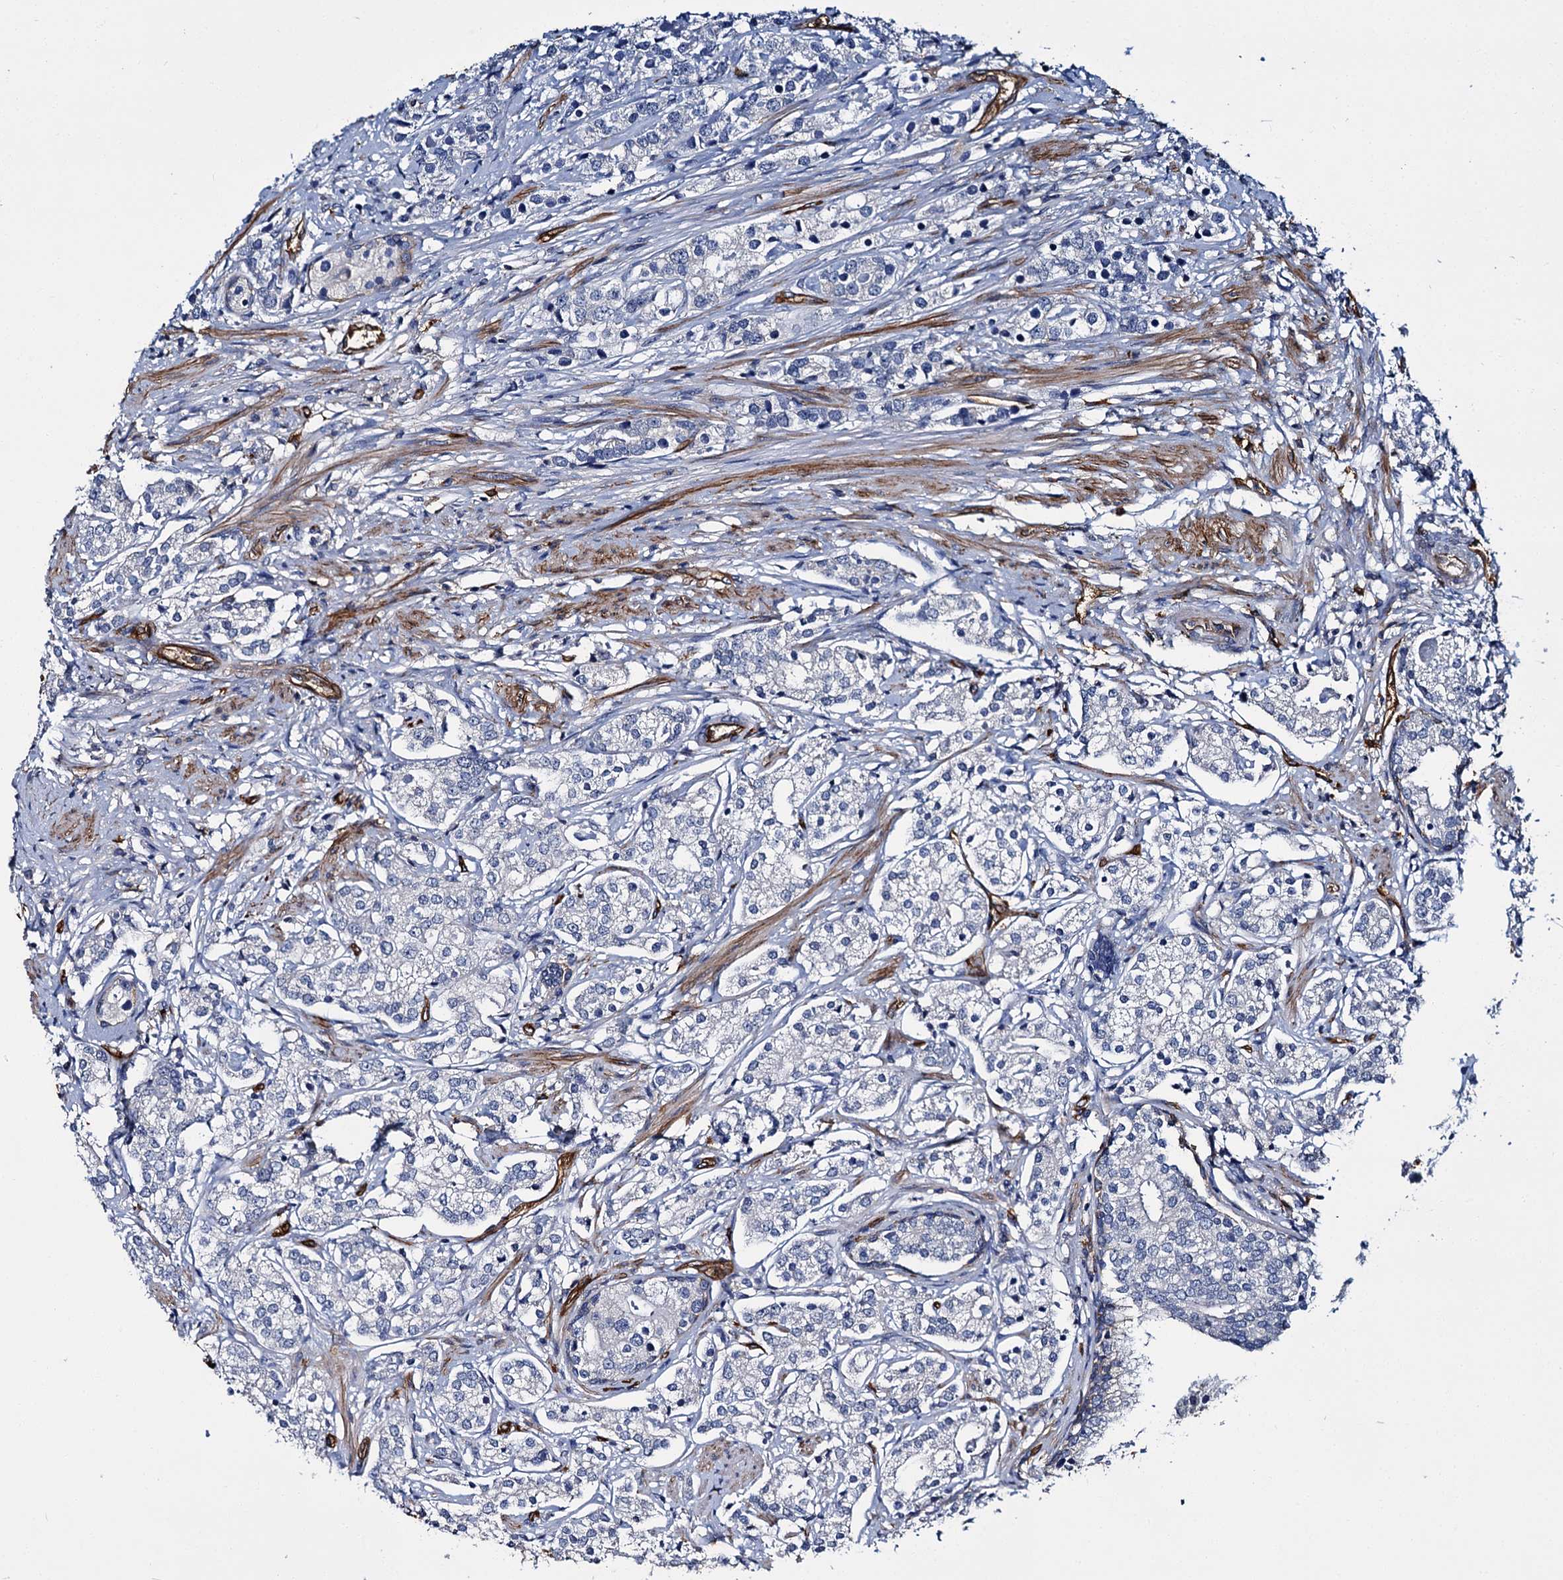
{"staining": {"intensity": "negative", "quantity": "none", "location": "none"}, "tissue": "prostate cancer", "cell_type": "Tumor cells", "image_type": "cancer", "snomed": [{"axis": "morphology", "description": "Adenocarcinoma, High grade"}, {"axis": "topography", "description": "Prostate"}], "caption": "A high-resolution image shows IHC staining of prostate cancer (adenocarcinoma (high-grade)), which reveals no significant staining in tumor cells. Nuclei are stained in blue.", "gene": "CACNA1C", "patient": {"sex": "male", "age": 69}}